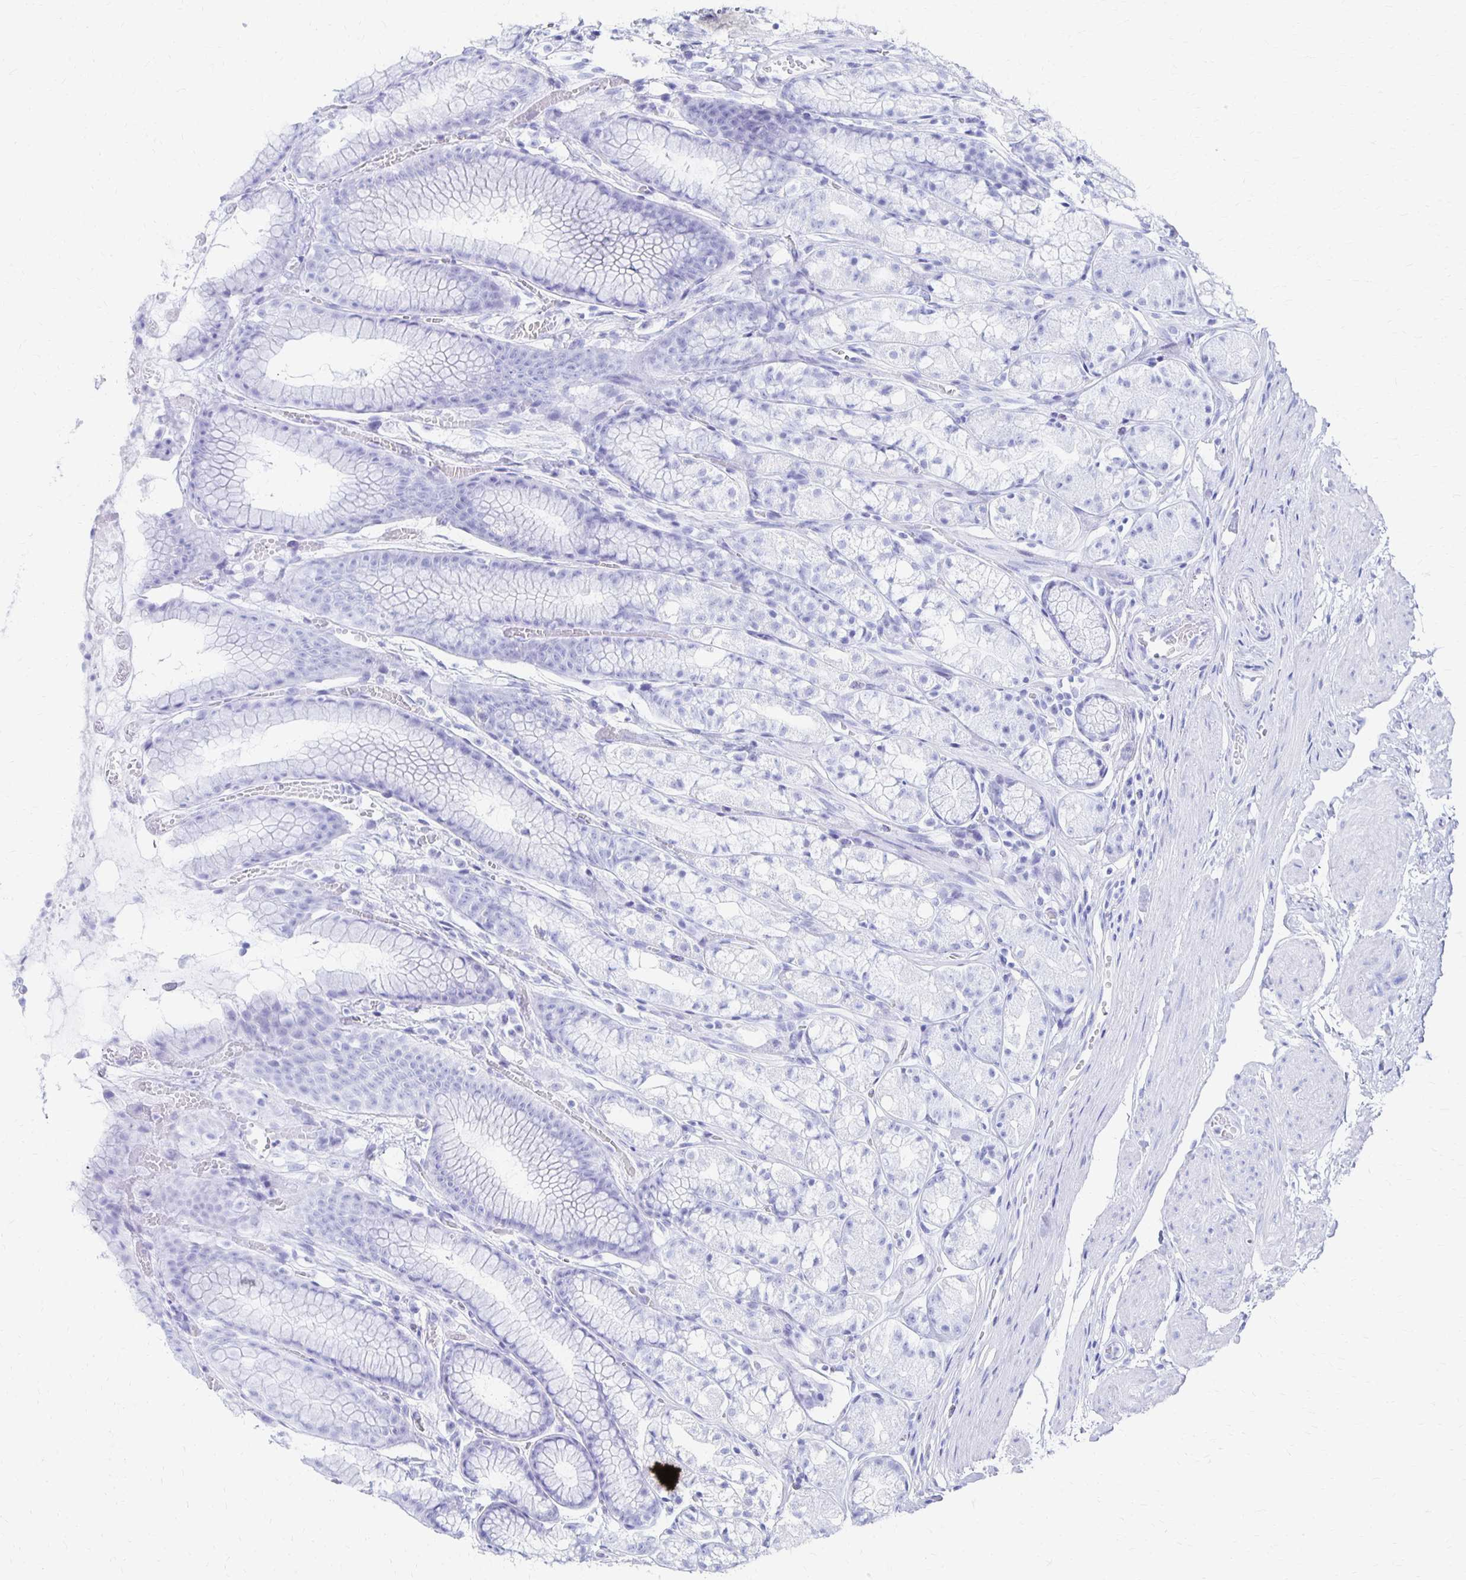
{"staining": {"intensity": "negative", "quantity": "none", "location": "none"}, "tissue": "stomach", "cell_type": "Glandular cells", "image_type": "normal", "snomed": [{"axis": "morphology", "description": "Normal tissue, NOS"}, {"axis": "topography", "description": "Smooth muscle"}, {"axis": "topography", "description": "Stomach"}], "caption": "Human stomach stained for a protein using immunohistochemistry (IHC) exhibits no expression in glandular cells.", "gene": "SYT2", "patient": {"sex": "male", "age": 70}}